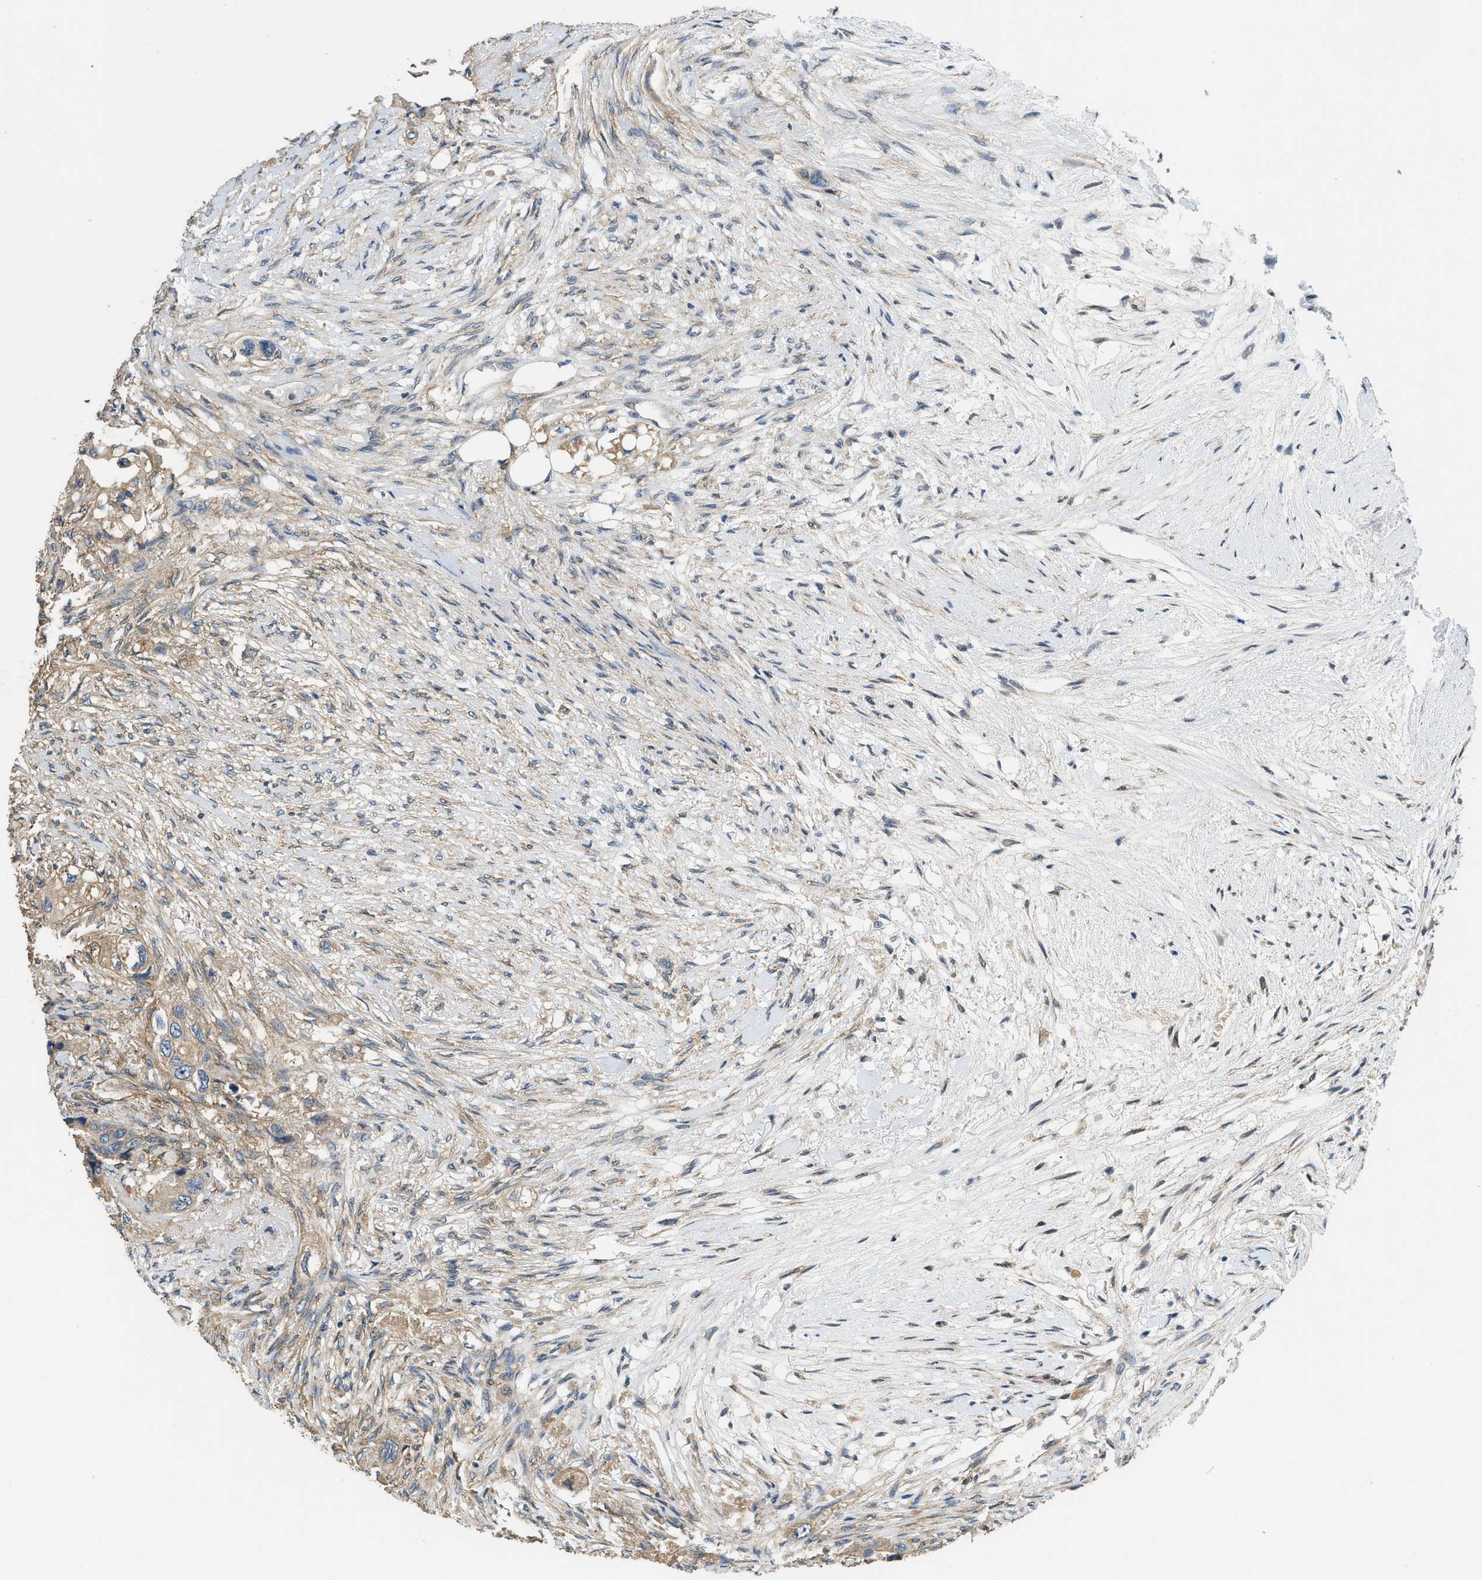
{"staining": {"intensity": "weak", "quantity": ">75%", "location": "cytoplasmic/membranous"}, "tissue": "colorectal cancer", "cell_type": "Tumor cells", "image_type": "cancer", "snomed": [{"axis": "morphology", "description": "Adenocarcinoma, NOS"}, {"axis": "topography", "description": "Colon"}], "caption": "Tumor cells demonstrate weak cytoplasmic/membranous expression in about >75% of cells in colorectal cancer (adenocarcinoma).", "gene": "SSH2", "patient": {"sex": "female", "age": 57}}